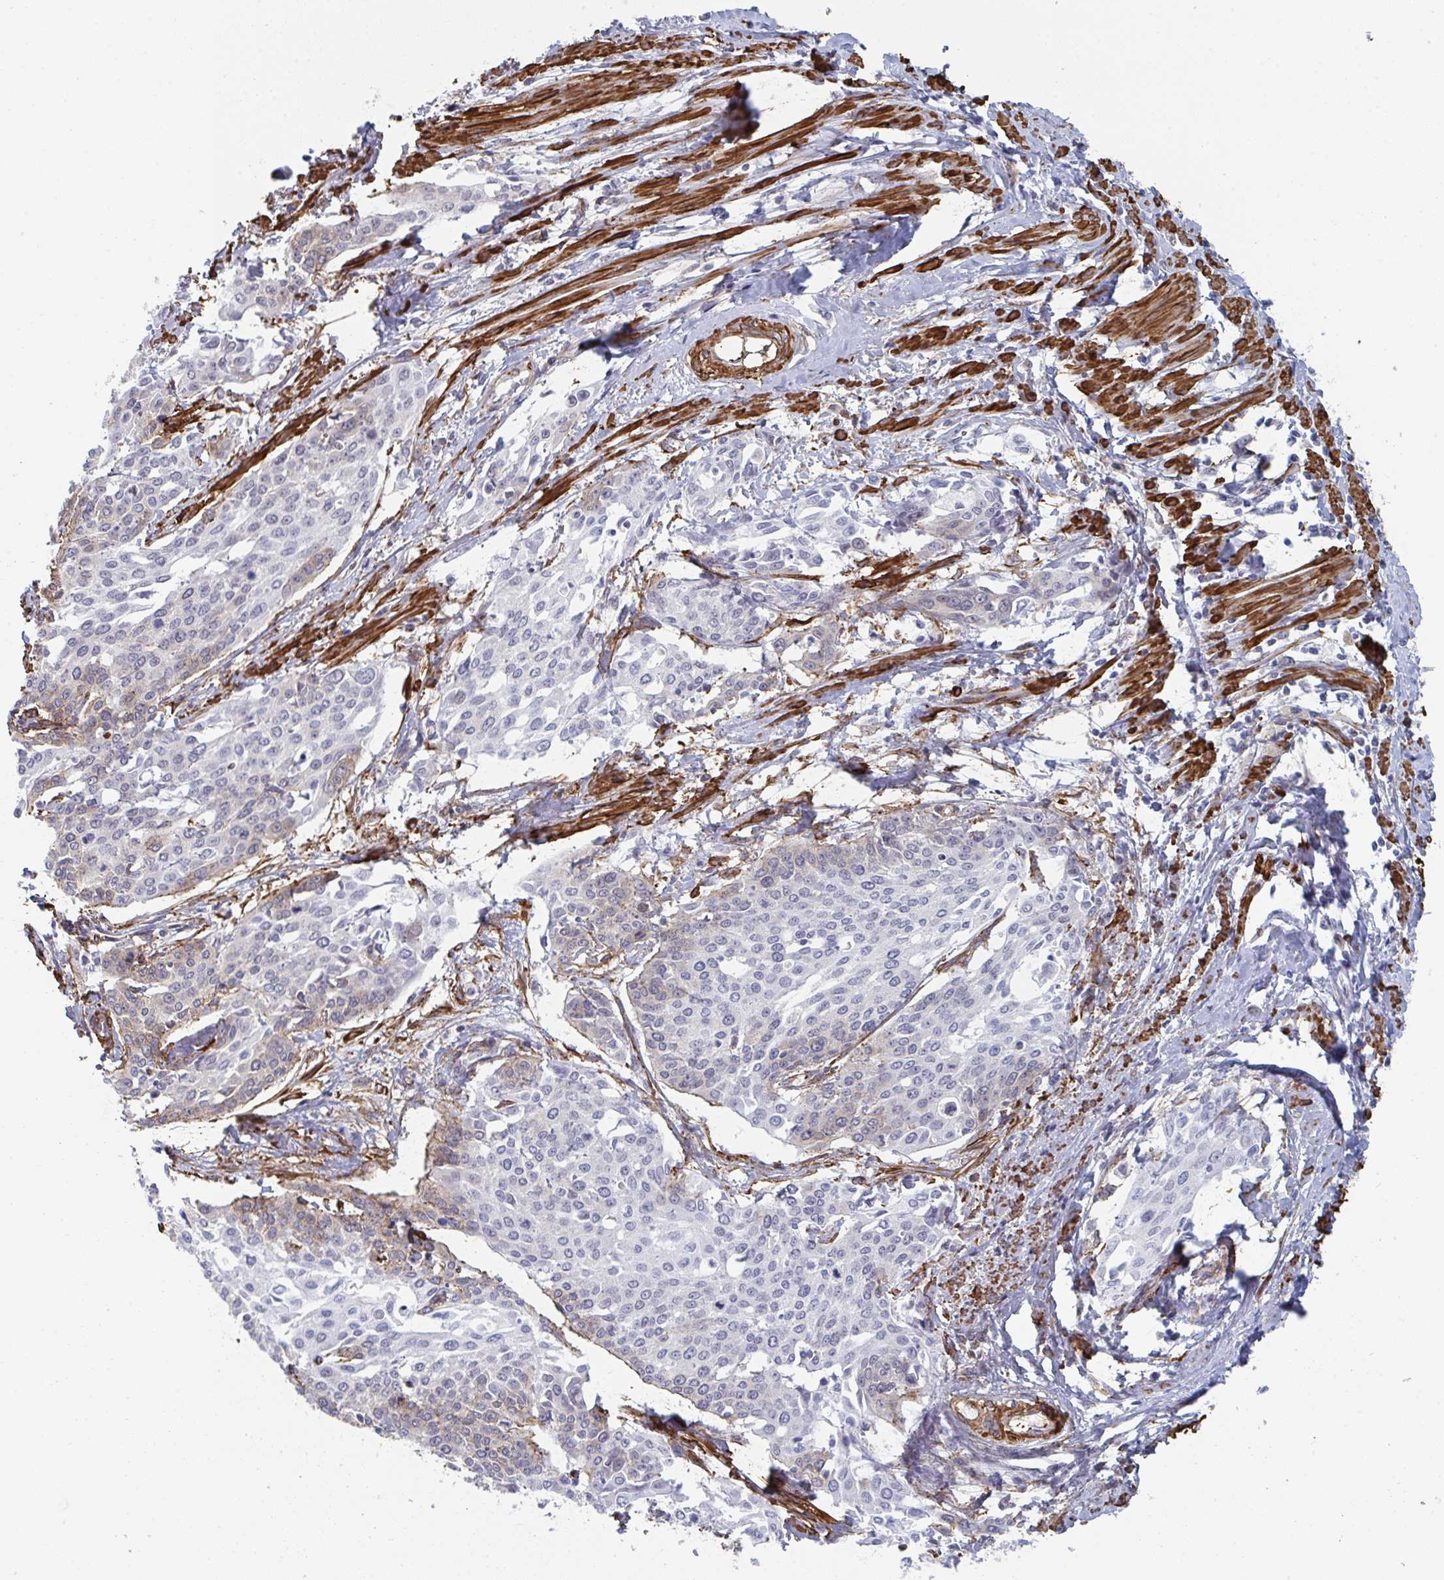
{"staining": {"intensity": "weak", "quantity": "<25%", "location": "cytoplasmic/membranous"}, "tissue": "cervical cancer", "cell_type": "Tumor cells", "image_type": "cancer", "snomed": [{"axis": "morphology", "description": "Squamous cell carcinoma, NOS"}, {"axis": "topography", "description": "Cervix"}], "caption": "This photomicrograph is of squamous cell carcinoma (cervical) stained with immunohistochemistry (IHC) to label a protein in brown with the nuclei are counter-stained blue. There is no expression in tumor cells.", "gene": "NEURL4", "patient": {"sex": "female", "age": 44}}